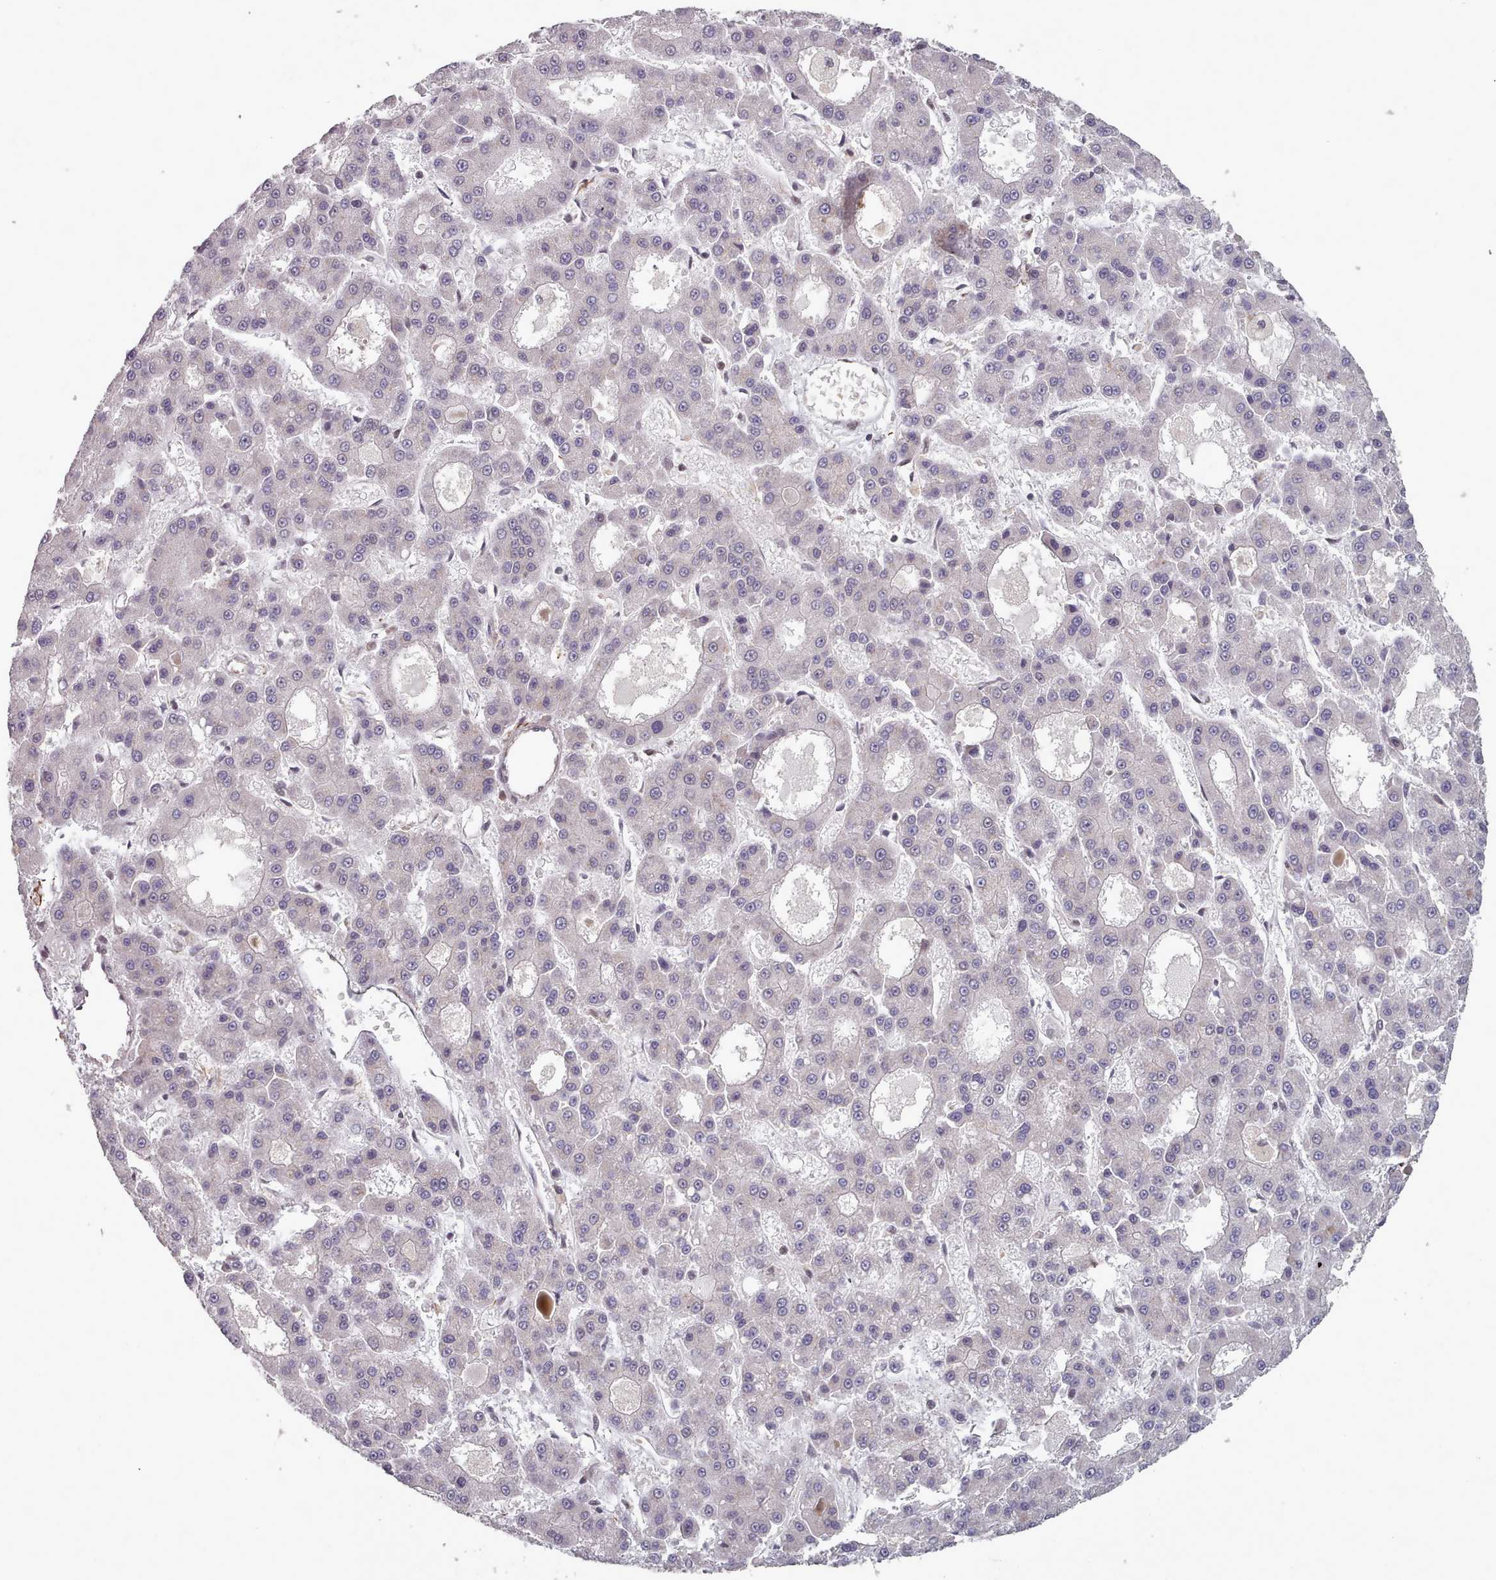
{"staining": {"intensity": "negative", "quantity": "none", "location": "none"}, "tissue": "liver cancer", "cell_type": "Tumor cells", "image_type": "cancer", "snomed": [{"axis": "morphology", "description": "Carcinoma, Hepatocellular, NOS"}, {"axis": "topography", "description": "Liver"}], "caption": "A photomicrograph of human liver hepatocellular carcinoma is negative for staining in tumor cells. (Brightfield microscopy of DAB (3,3'-diaminobenzidine) immunohistochemistry (IHC) at high magnification).", "gene": "DHX8", "patient": {"sex": "male", "age": 70}}